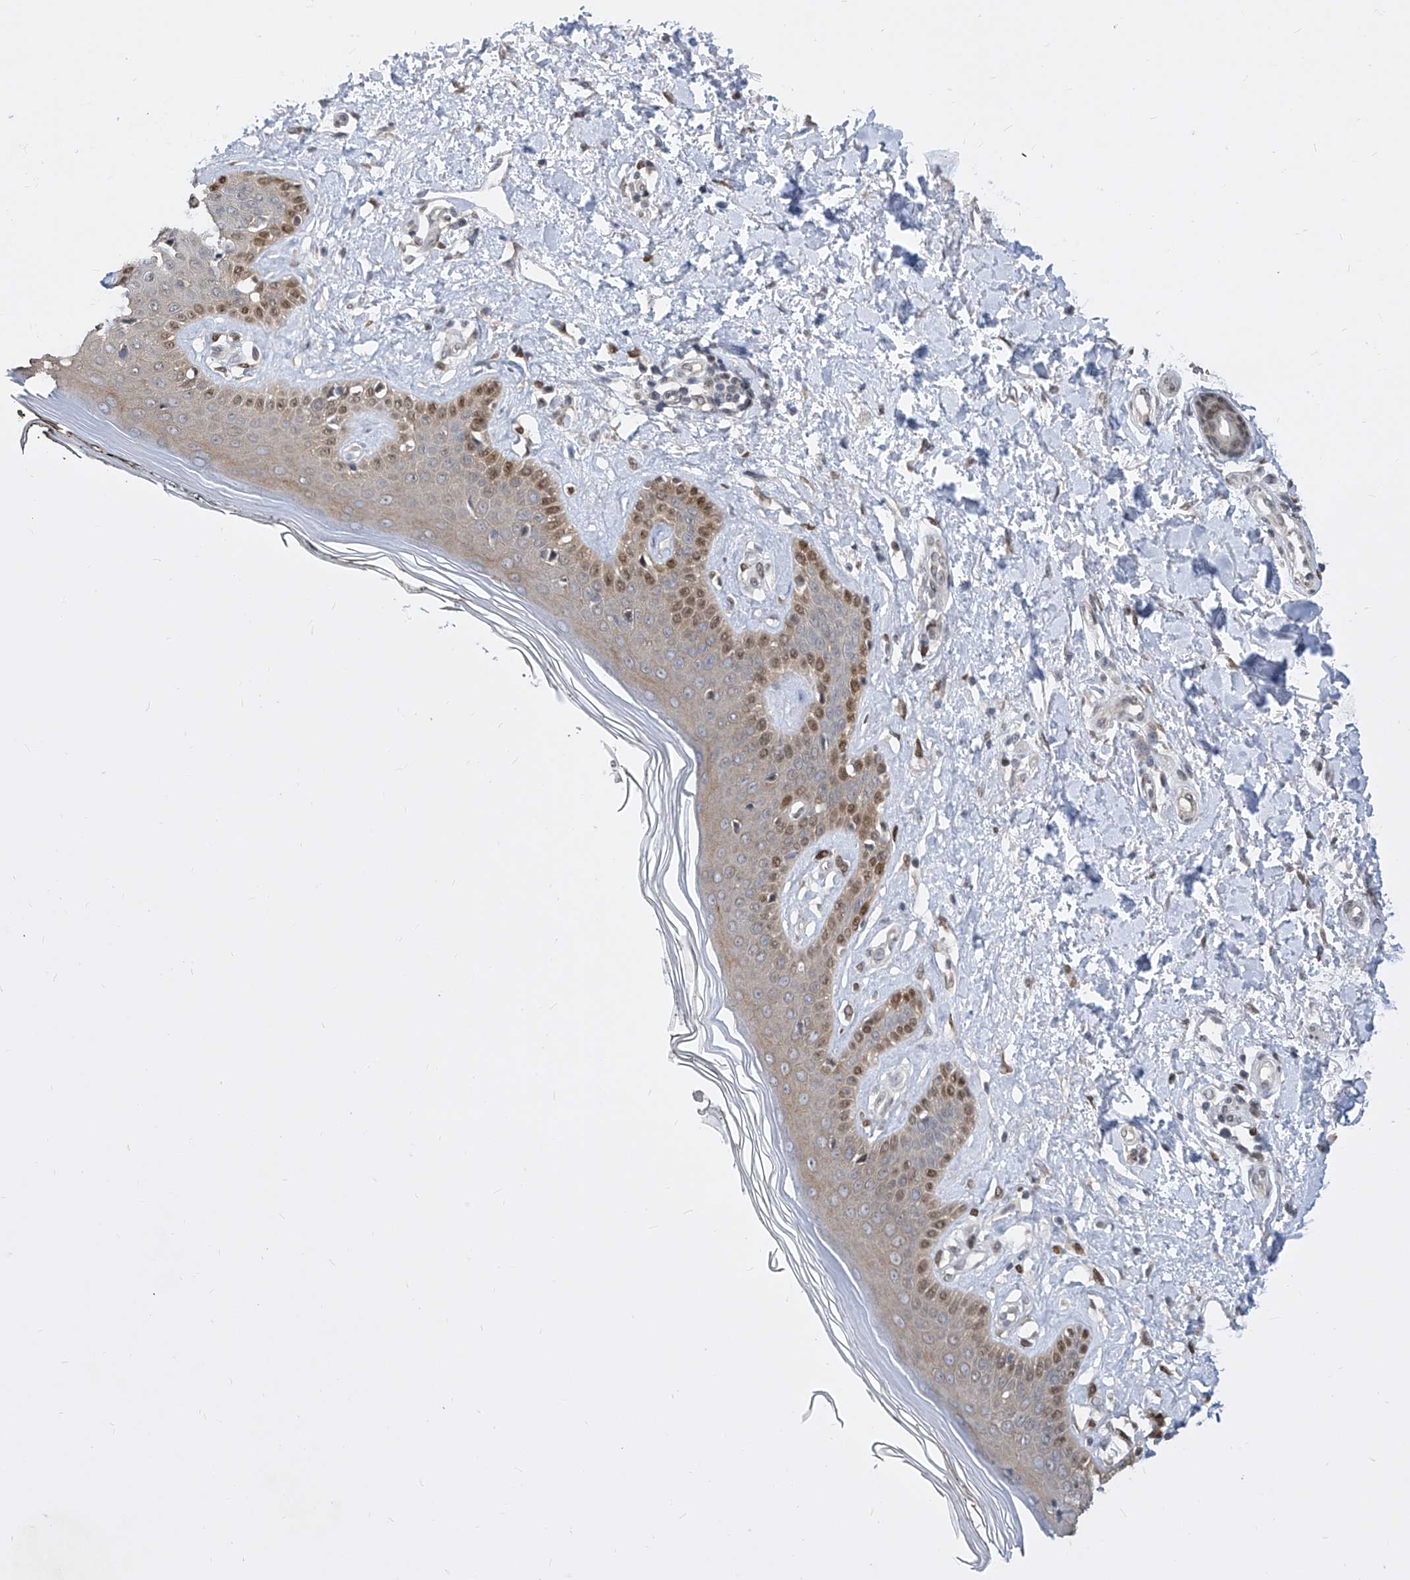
{"staining": {"intensity": "moderate", "quantity": "25%-75%", "location": "cytoplasmic/membranous"}, "tissue": "skin", "cell_type": "Fibroblasts", "image_type": "normal", "snomed": [{"axis": "morphology", "description": "Normal tissue, NOS"}, {"axis": "topography", "description": "Skin"}], "caption": "Brown immunohistochemical staining in normal skin exhibits moderate cytoplasmic/membranous expression in about 25%-75% of fibroblasts.", "gene": "CETN1", "patient": {"sex": "female", "age": 64}}